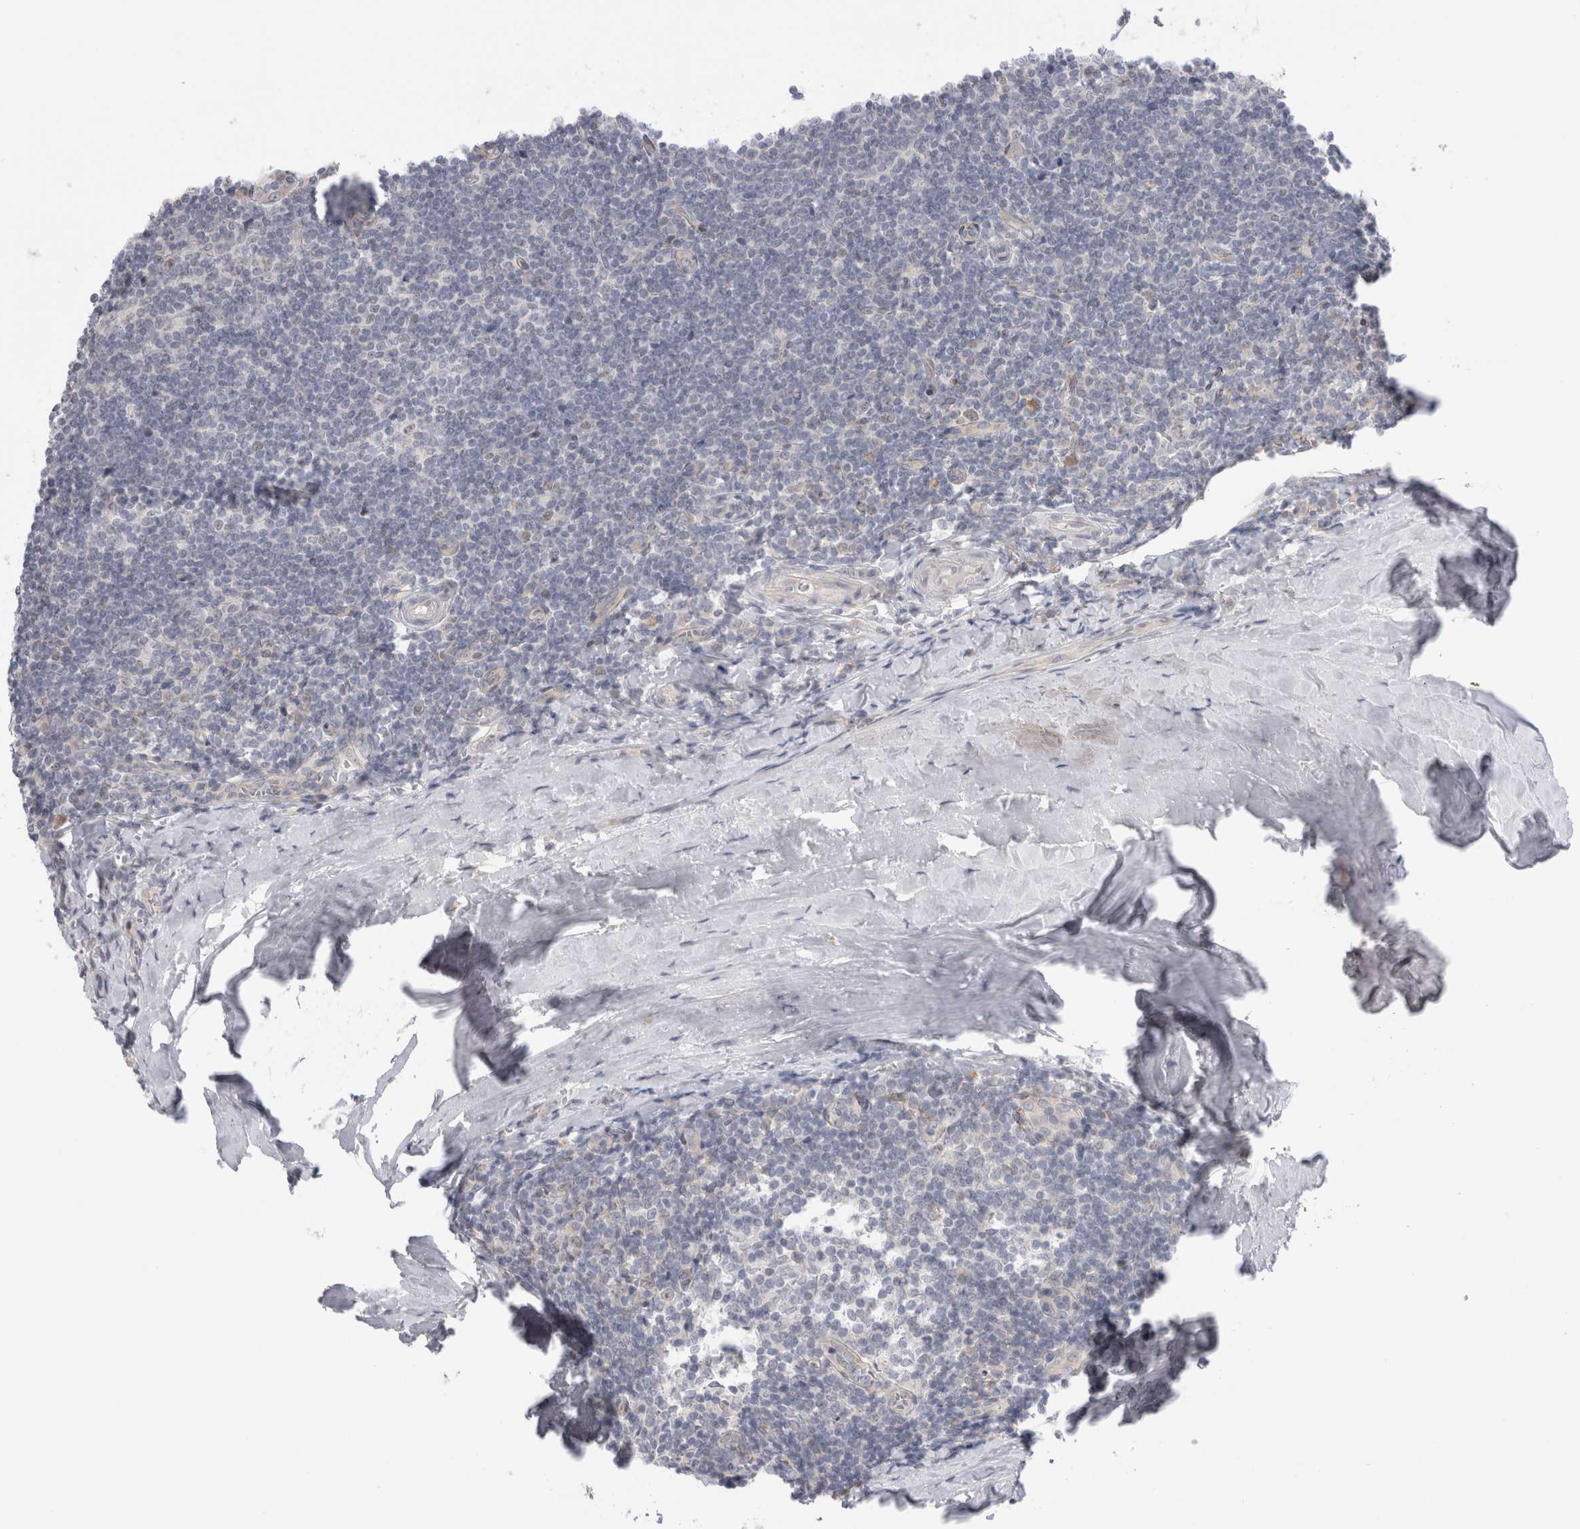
{"staining": {"intensity": "negative", "quantity": "none", "location": "none"}, "tissue": "tonsil", "cell_type": "Germinal center cells", "image_type": "normal", "snomed": [{"axis": "morphology", "description": "Normal tissue, NOS"}, {"axis": "topography", "description": "Tonsil"}], "caption": "Germinal center cells show no significant protein staining in benign tonsil.", "gene": "SYTL5", "patient": {"sex": "male", "age": 37}}